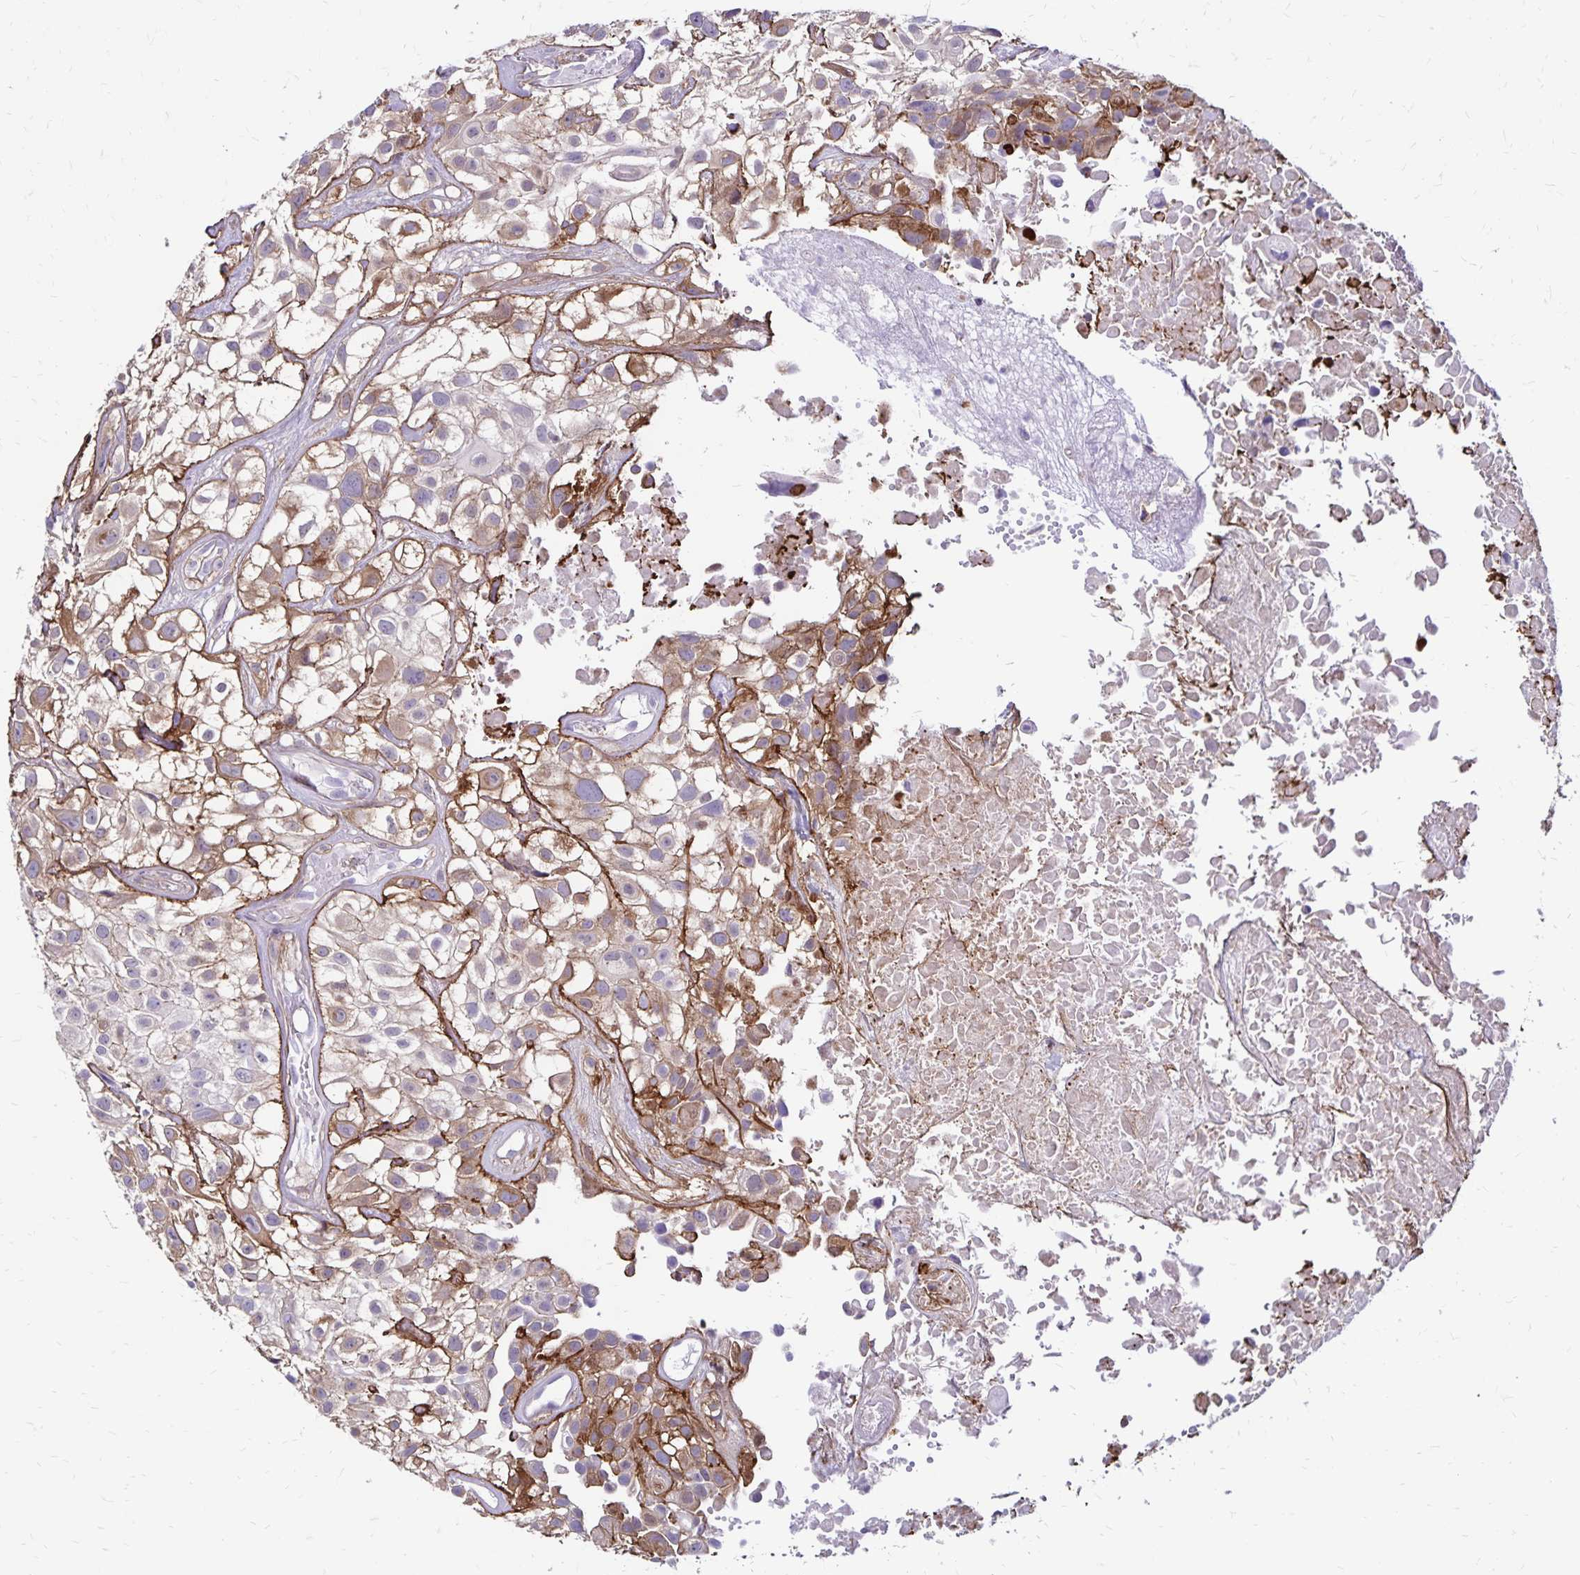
{"staining": {"intensity": "weak", "quantity": ">75%", "location": "cytoplasmic/membranous"}, "tissue": "urothelial cancer", "cell_type": "Tumor cells", "image_type": "cancer", "snomed": [{"axis": "morphology", "description": "Urothelial carcinoma, High grade"}, {"axis": "topography", "description": "Urinary bladder"}], "caption": "Urothelial cancer was stained to show a protein in brown. There is low levels of weak cytoplasmic/membranous expression in about >75% of tumor cells.", "gene": "TNS3", "patient": {"sex": "male", "age": 56}}